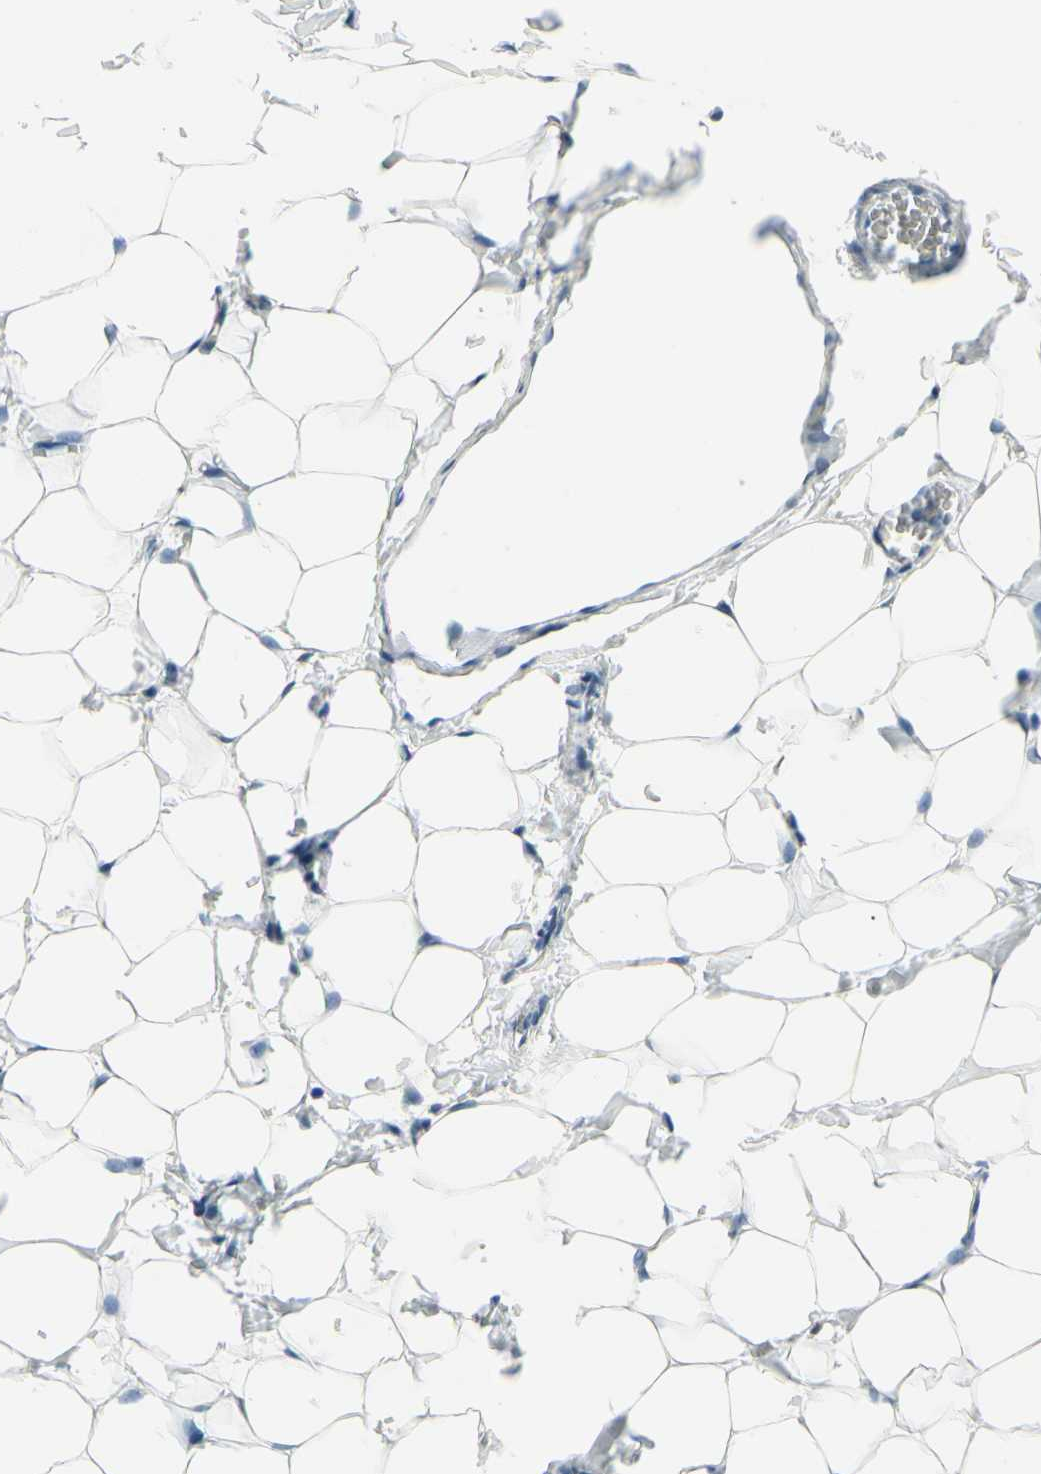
{"staining": {"intensity": "negative", "quantity": "none", "location": "none"}, "tissue": "breast", "cell_type": "Adipocytes", "image_type": "normal", "snomed": [{"axis": "morphology", "description": "Normal tissue, NOS"}, {"axis": "topography", "description": "Breast"}], "caption": "Protein analysis of normal breast exhibits no significant positivity in adipocytes. Nuclei are stained in blue.", "gene": "FNDC3A", "patient": {"sex": "female", "age": 27}}